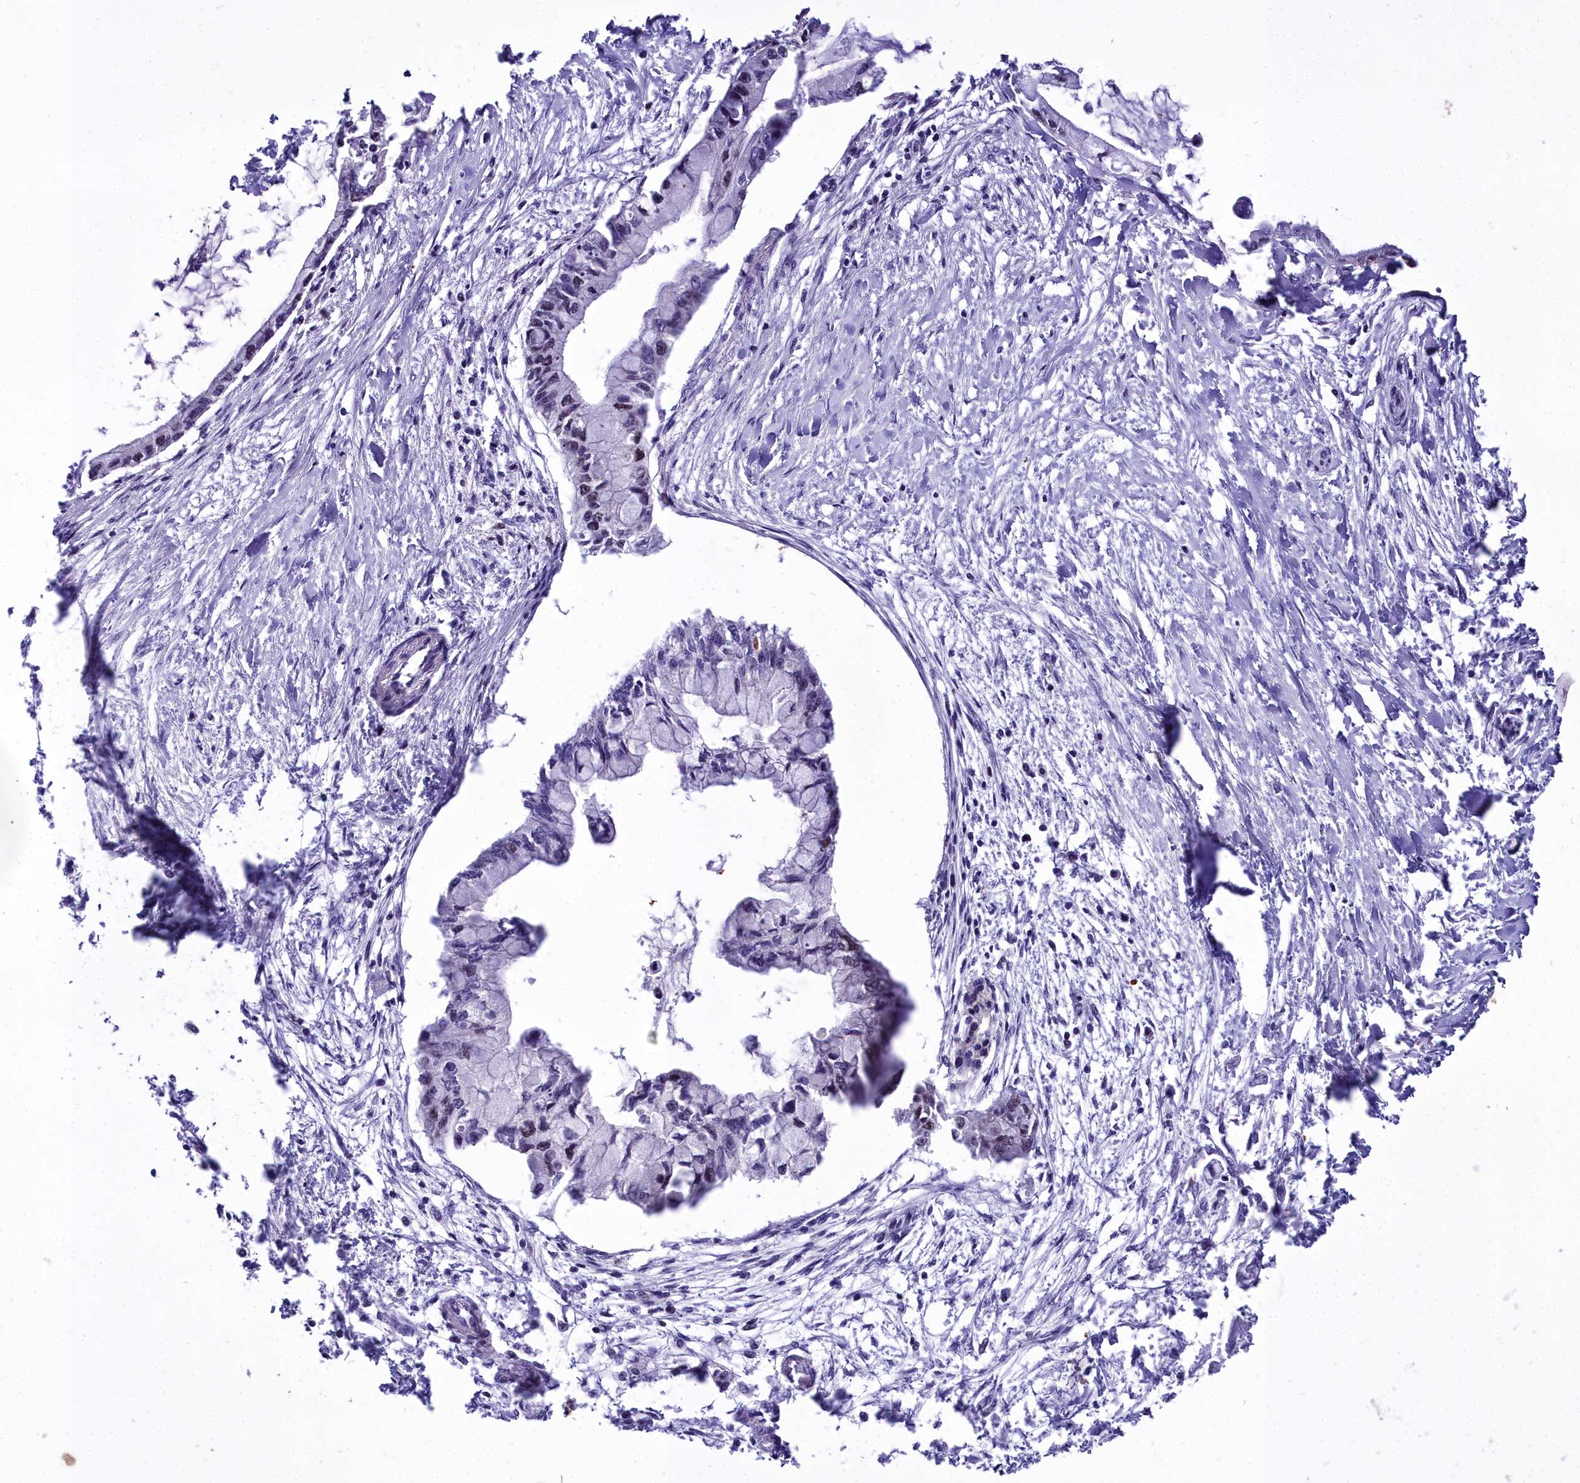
{"staining": {"intensity": "negative", "quantity": "none", "location": "none"}, "tissue": "pancreatic cancer", "cell_type": "Tumor cells", "image_type": "cancer", "snomed": [{"axis": "morphology", "description": "Adenocarcinoma, NOS"}, {"axis": "topography", "description": "Pancreas"}], "caption": "This is an immunohistochemistry (IHC) micrograph of pancreatic cancer (adenocarcinoma). There is no staining in tumor cells.", "gene": "TRIML2", "patient": {"sex": "male", "age": 48}}